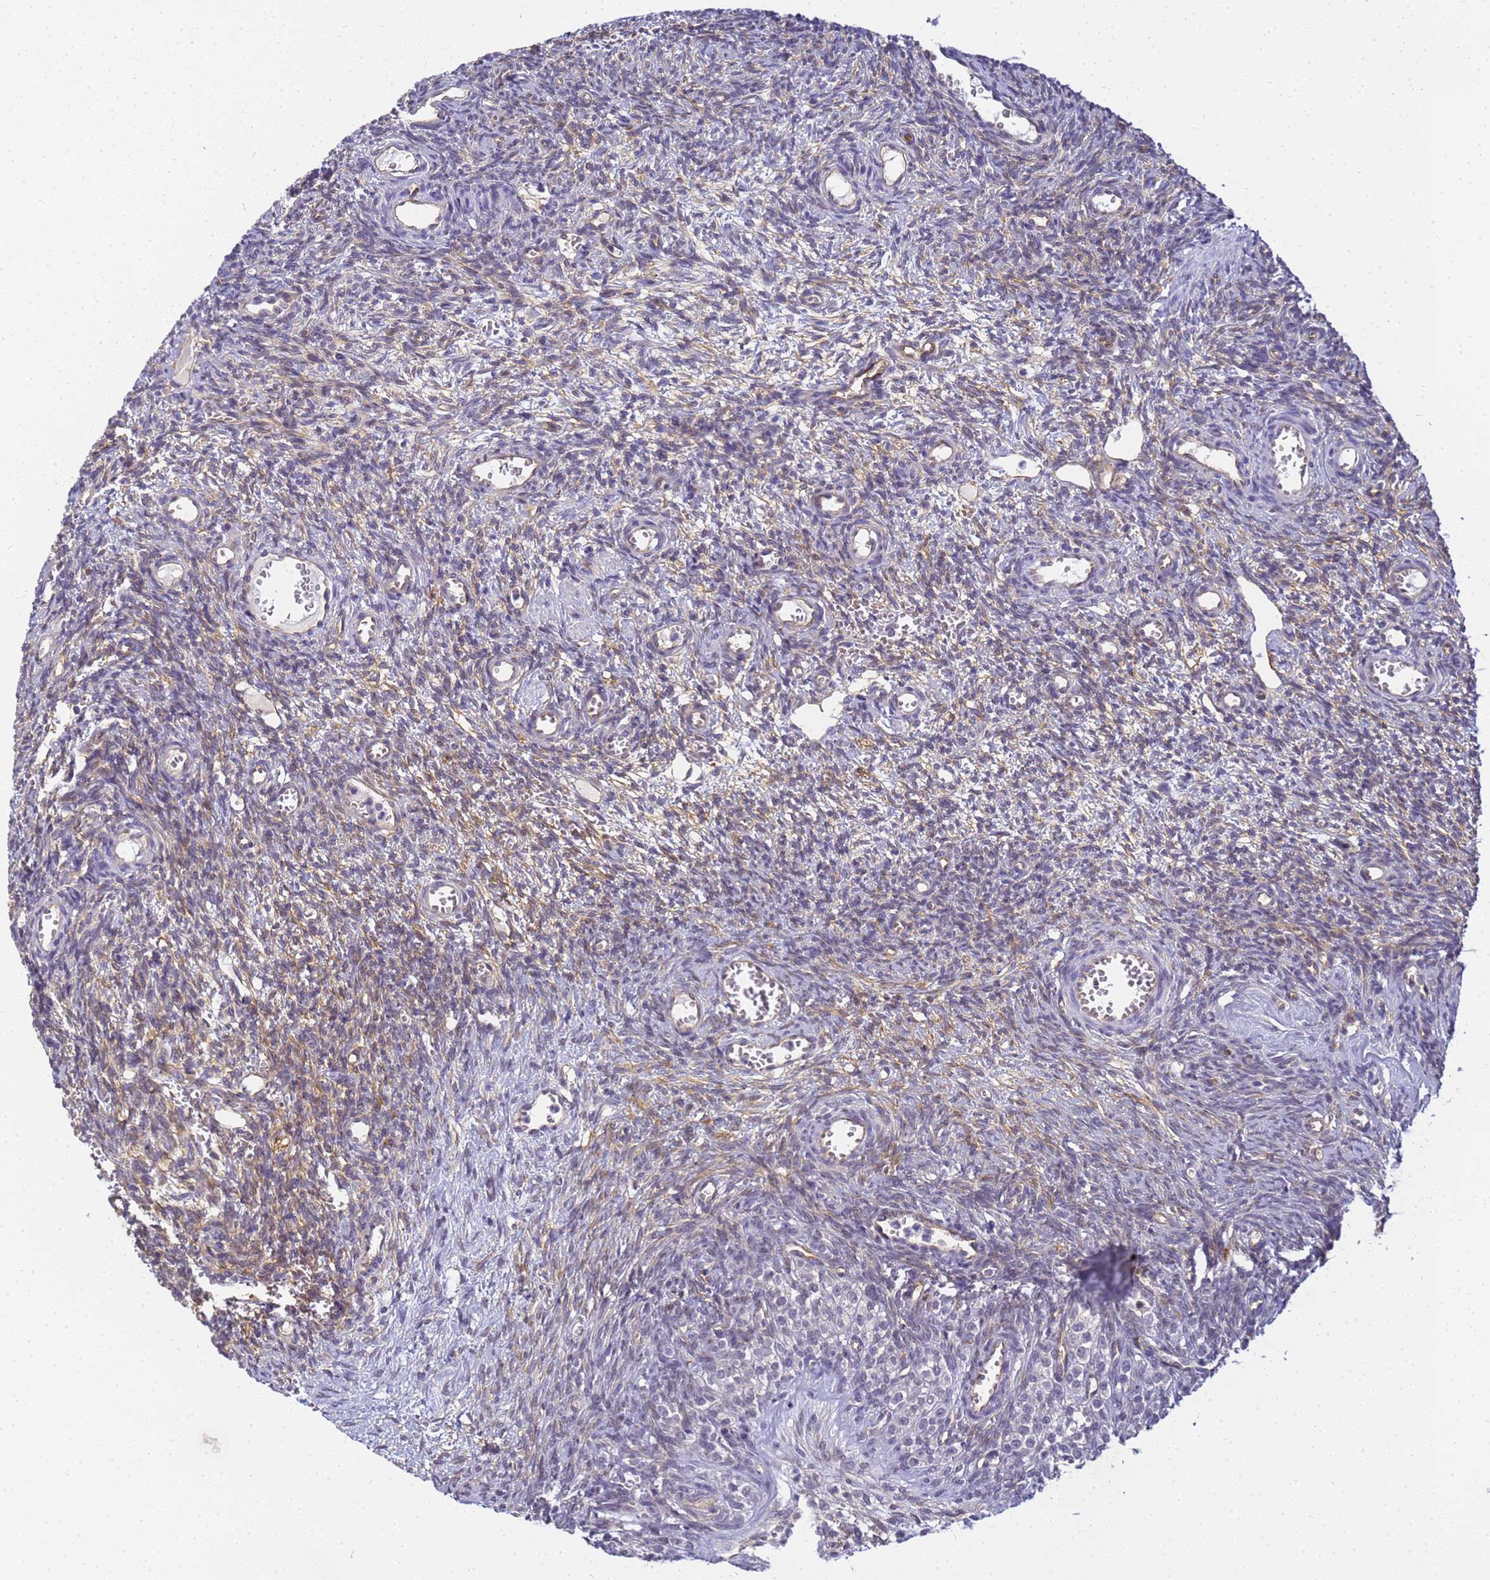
{"staining": {"intensity": "weak", "quantity": "25%-75%", "location": "cytoplasmic/membranous"}, "tissue": "ovary", "cell_type": "Ovarian stroma cells", "image_type": "normal", "snomed": [{"axis": "morphology", "description": "Normal tissue, NOS"}, {"axis": "topography", "description": "Ovary"}], "caption": "This histopathology image exhibits IHC staining of benign ovary, with low weak cytoplasmic/membranous staining in approximately 25%-75% of ovarian stroma cells.", "gene": "GON4L", "patient": {"sex": "female", "age": 39}}